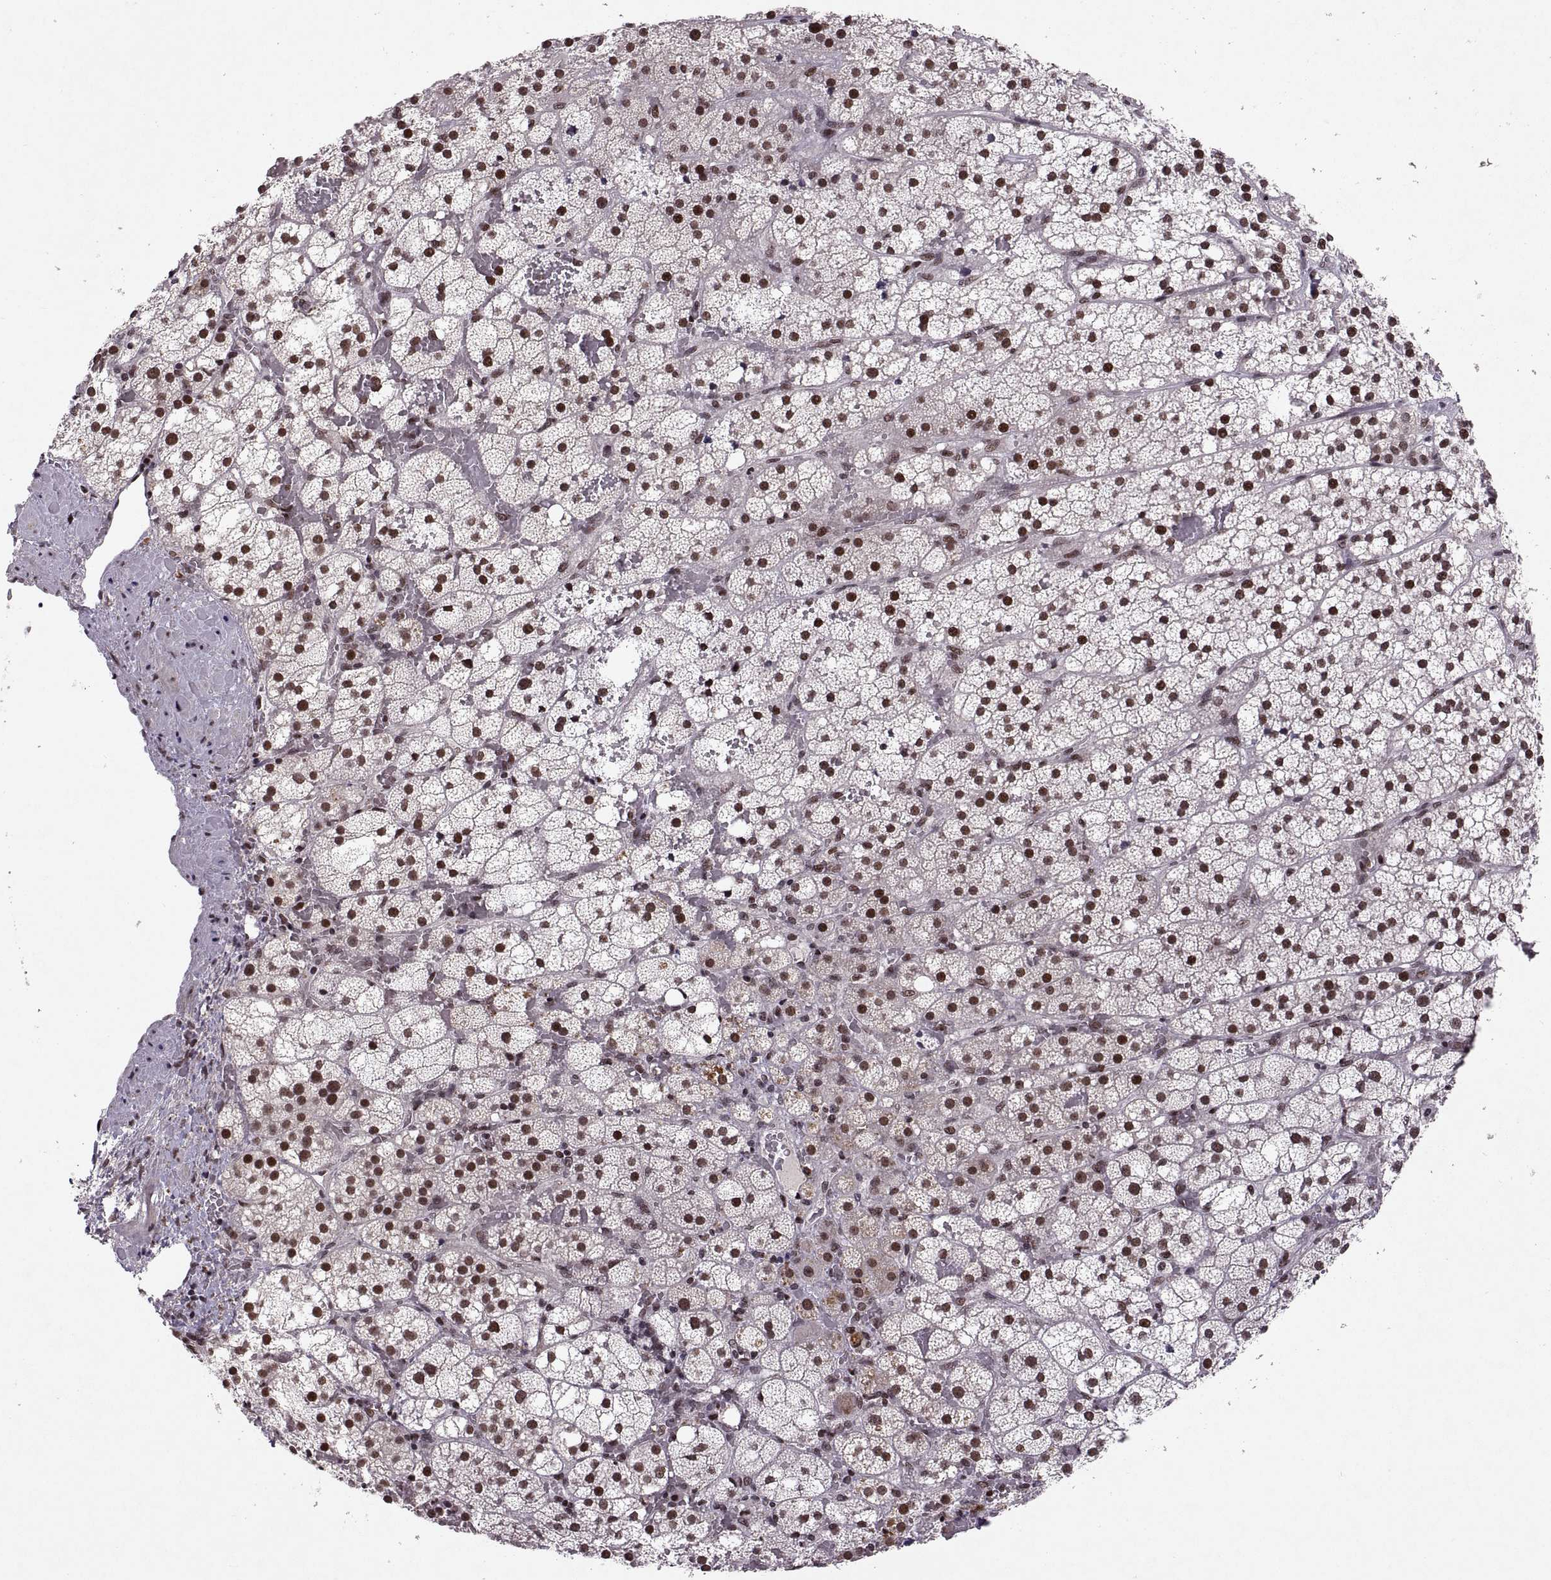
{"staining": {"intensity": "strong", "quantity": "25%-75%", "location": "nuclear"}, "tissue": "adrenal gland", "cell_type": "Glandular cells", "image_type": "normal", "snomed": [{"axis": "morphology", "description": "Normal tissue, NOS"}, {"axis": "topography", "description": "Adrenal gland"}], "caption": "Brown immunohistochemical staining in benign human adrenal gland demonstrates strong nuclear positivity in about 25%-75% of glandular cells. (DAB IHC with brightfield microscopy, high magnification).", "gene": "MT1E", "patient": {"sex": "male", "age": 53}}